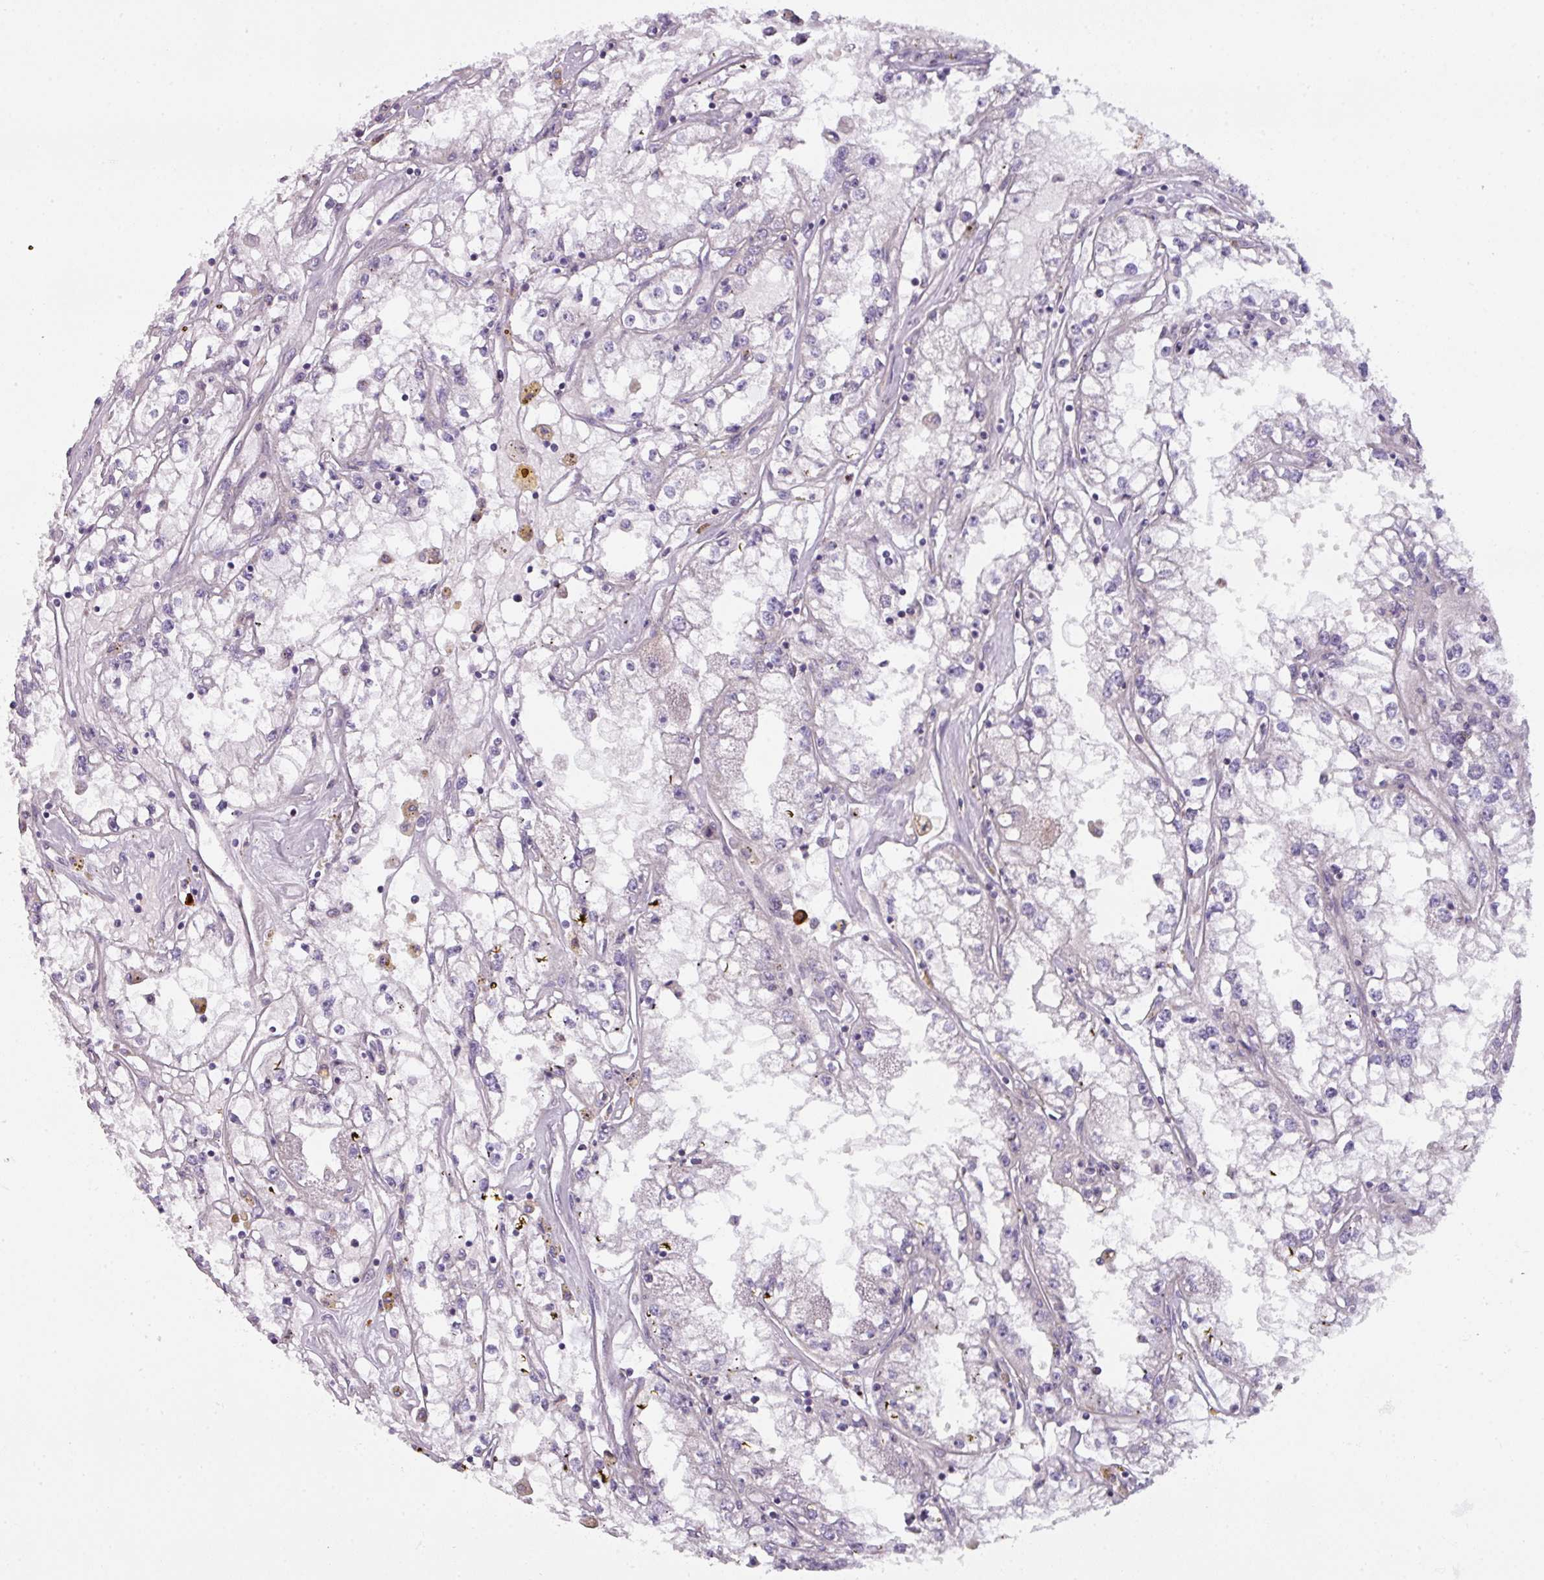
{"staining": {"intensity": "negative", "quantity": "none", "location": "none"}, "tissue": "renal cancer", "cell_type": "Tumor cells", "image_type": "cancer", "snomed": [{"axis": "morphology", "description": "Adenocarcinoma, NOS"}, {"axis": "topography", "description": "Kidney"}], "caption": "Human renal adenocarcinoma stained for a protein using immunohistochemistry (IHC) demonstrates no expression in tumor cells.", "gene": "C2orf68", "patient": {"sex": "male", "age": 56}}